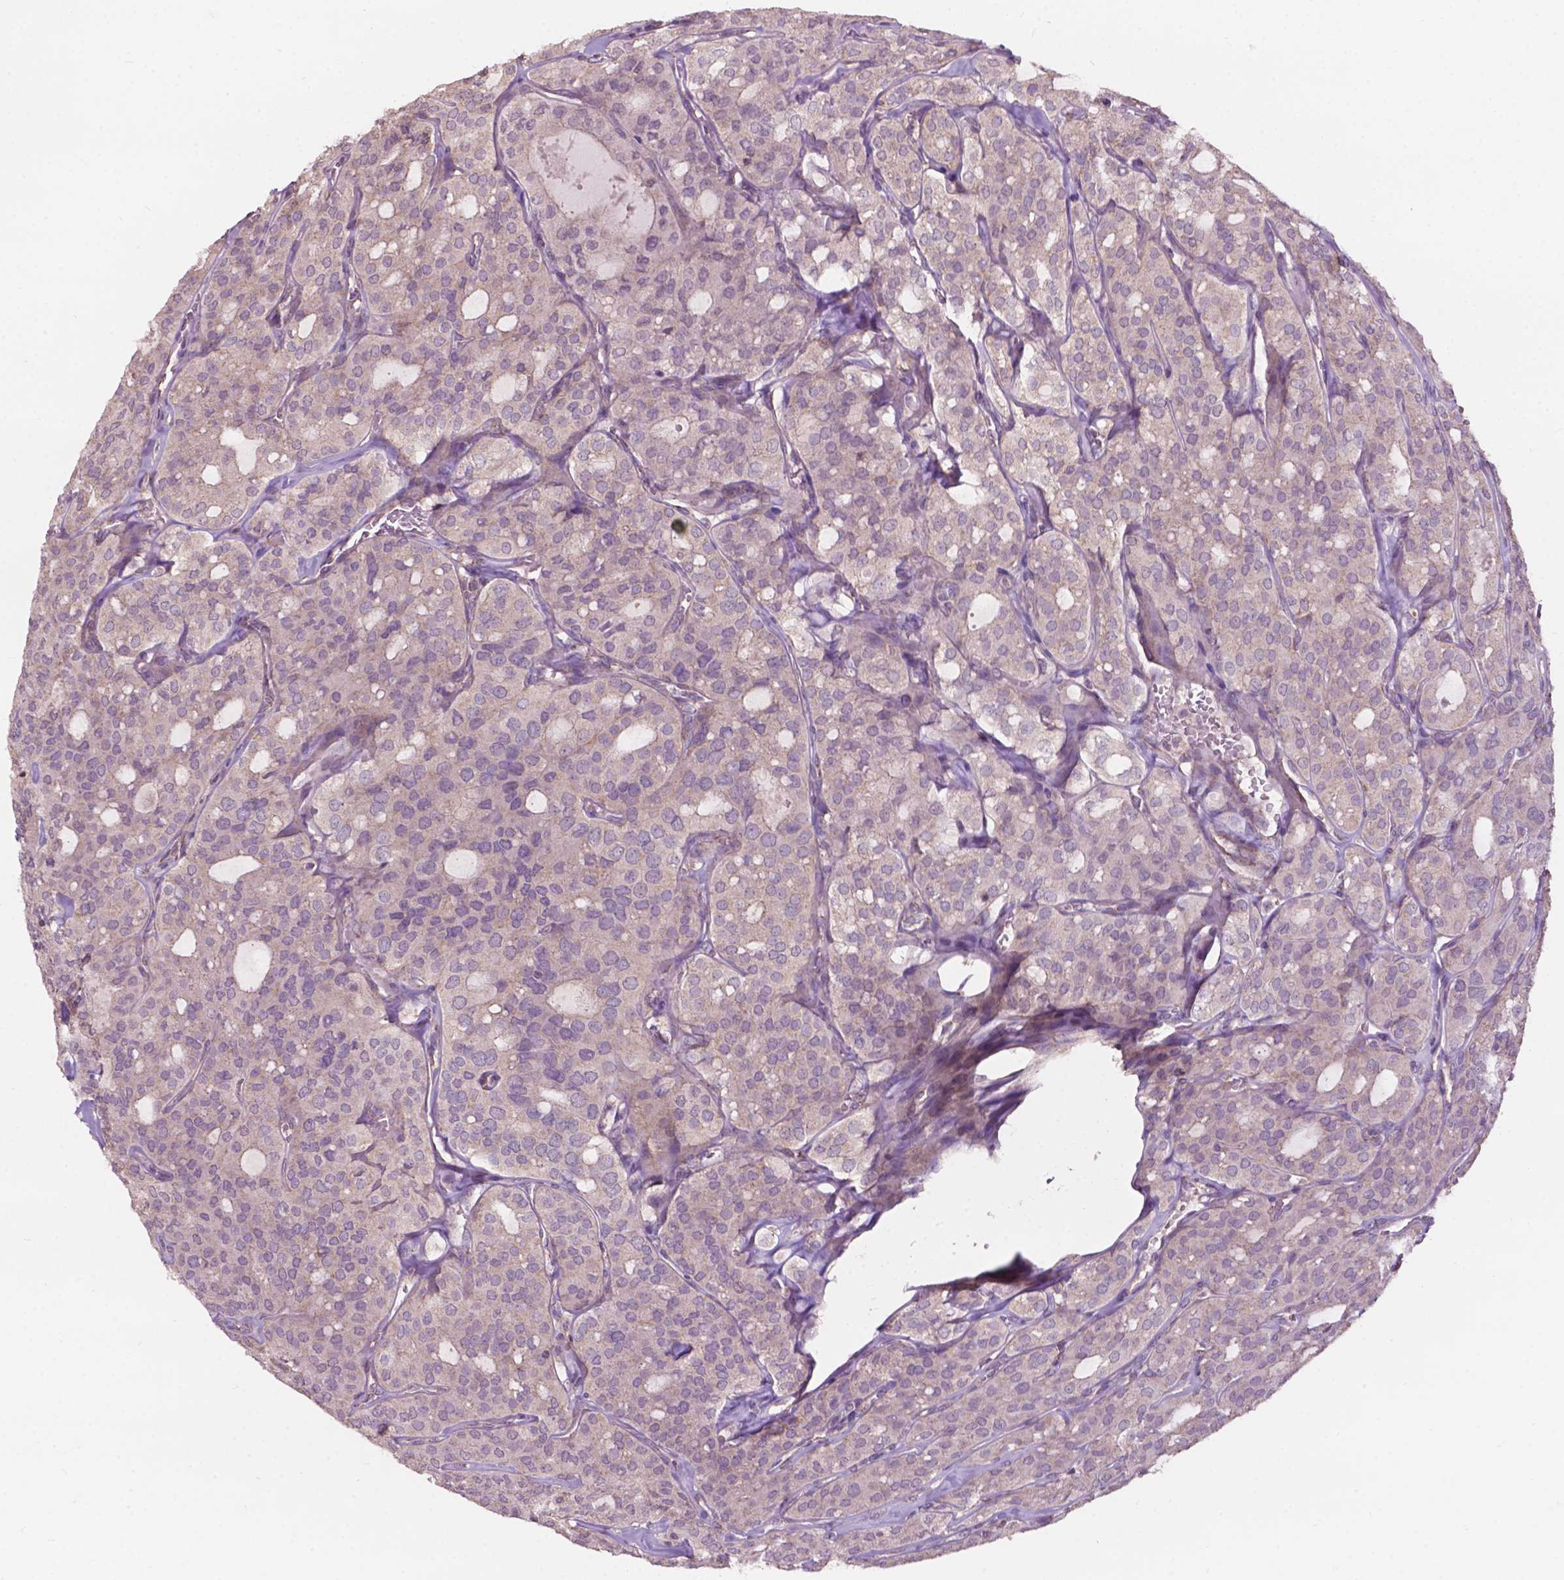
{"staining": {"intensity": "weak", "quantity": "<25%", "location": "cytoplasmic/membranous"}, "tissue": "thyroid cancer", "cell_type": "Tumor cells", "image_type": "cancer", "snomed": [{"axis": "morphology", "description": "Follicular adenoma carcinoma, NOS"}, {"axis": "topography", "description": "Thyroid gland"}], "caption": "This is an immunohistochemistry (IHC) histopathology image of human thyroid follicular adenoma carcinoma. There is no positivity in tumor cells.", "gene": "NDUFA10", "patient": {"sex": "male", "age": 75}}